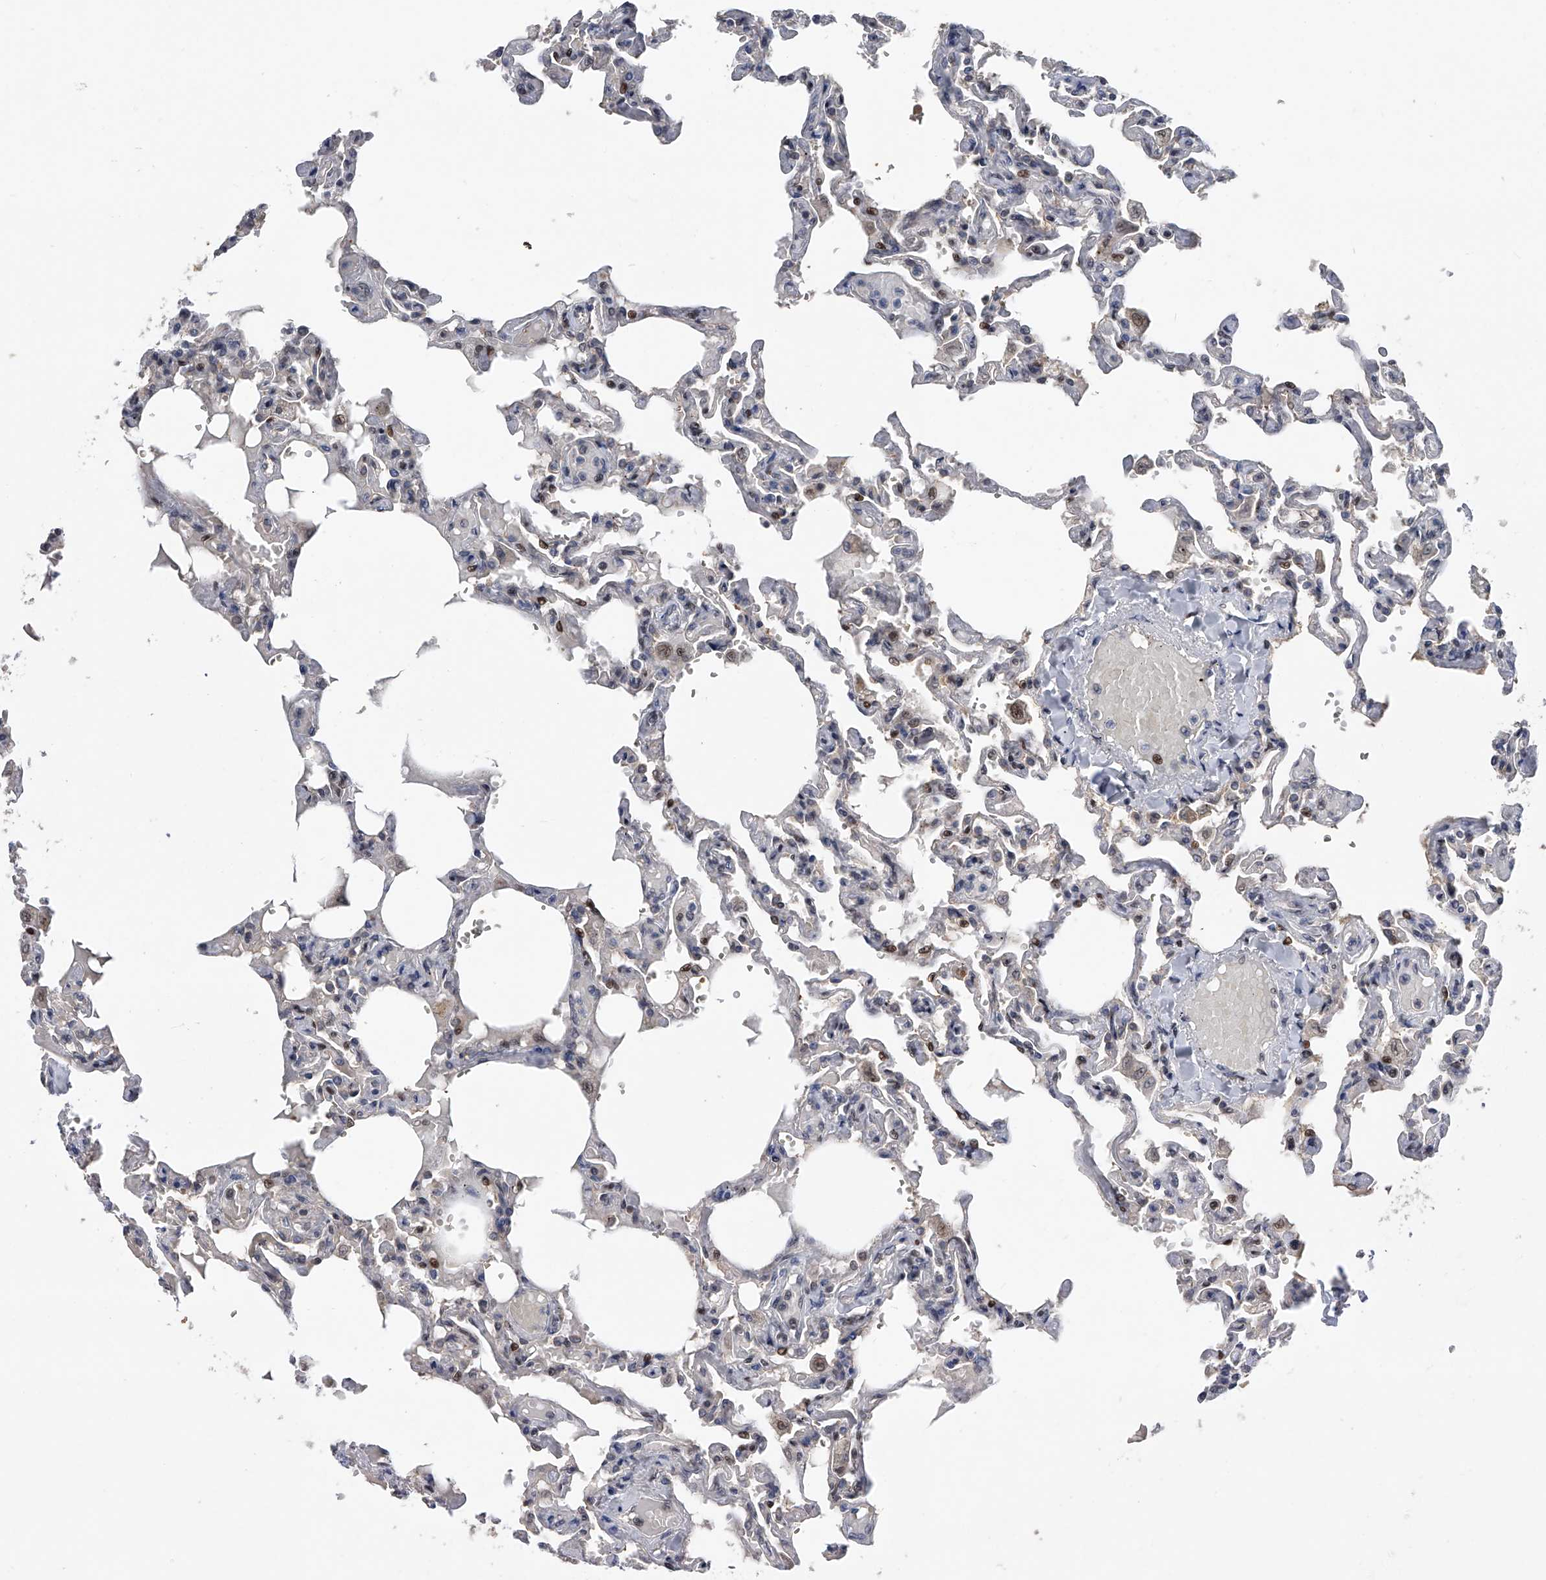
{"staining": {"intensity": "weak", "quantity": "25%-75%", "location": "cytoplasmic/membranous,nuclear"}, "tissue": "lung", "cell_type": "Alveolar cells", "image_type": "normal", "snomed": [{"axis": "morphology", "description": "Normal tissue, NOS"}, {"axis": "topography", "description": "Lung"}], "caption": "Human lung stained for a protein (brown) shows weak cytoplasmic/membranous,nuclear positive expression in about 25%-75% of alveolar cells.", "gene": "RWDD2A", "patient": {"sex": "male", "age": 21}}